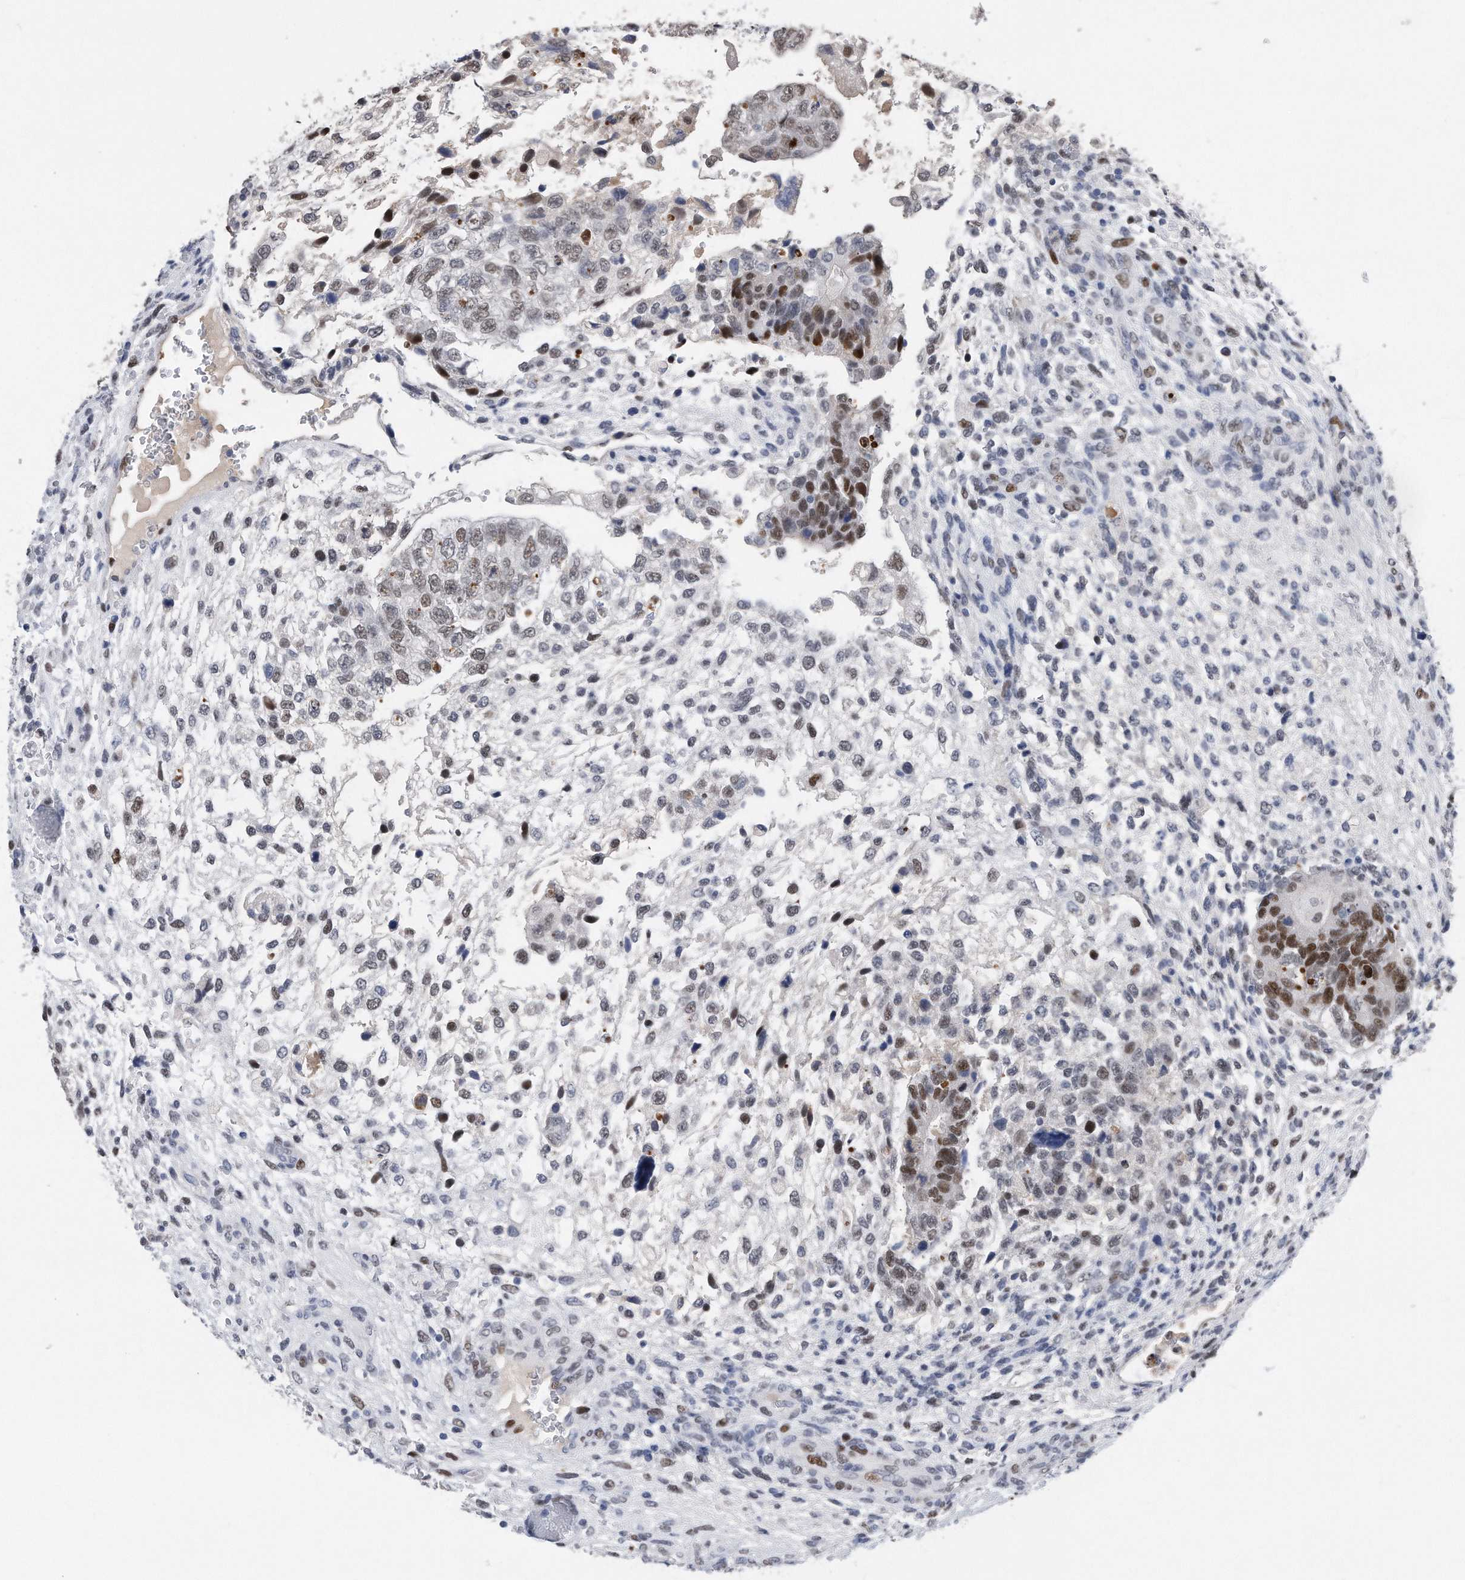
{"staining": {"intensity": "moderate", "quantity": ">75%", "location": "nuclear"}, "tissue": "testis cancer", "cell_type": "Tumor cells", "image_type": "cancer", "snomed": [{"axis": "morphology", "description": "Carcinoma, Embryonal, NOS"}, {"axis": "topography", "description": "Testis"}], "caption": "This micrograph shows testis embryonal carcinoma stained with IHC to label a protein in brown. The nuclear of tumor cells show moderate positivity for the protein. Nuclei are counter-stained blue.", "gene": "PCNA", "patient": {"sex": "male", "age": 37}}